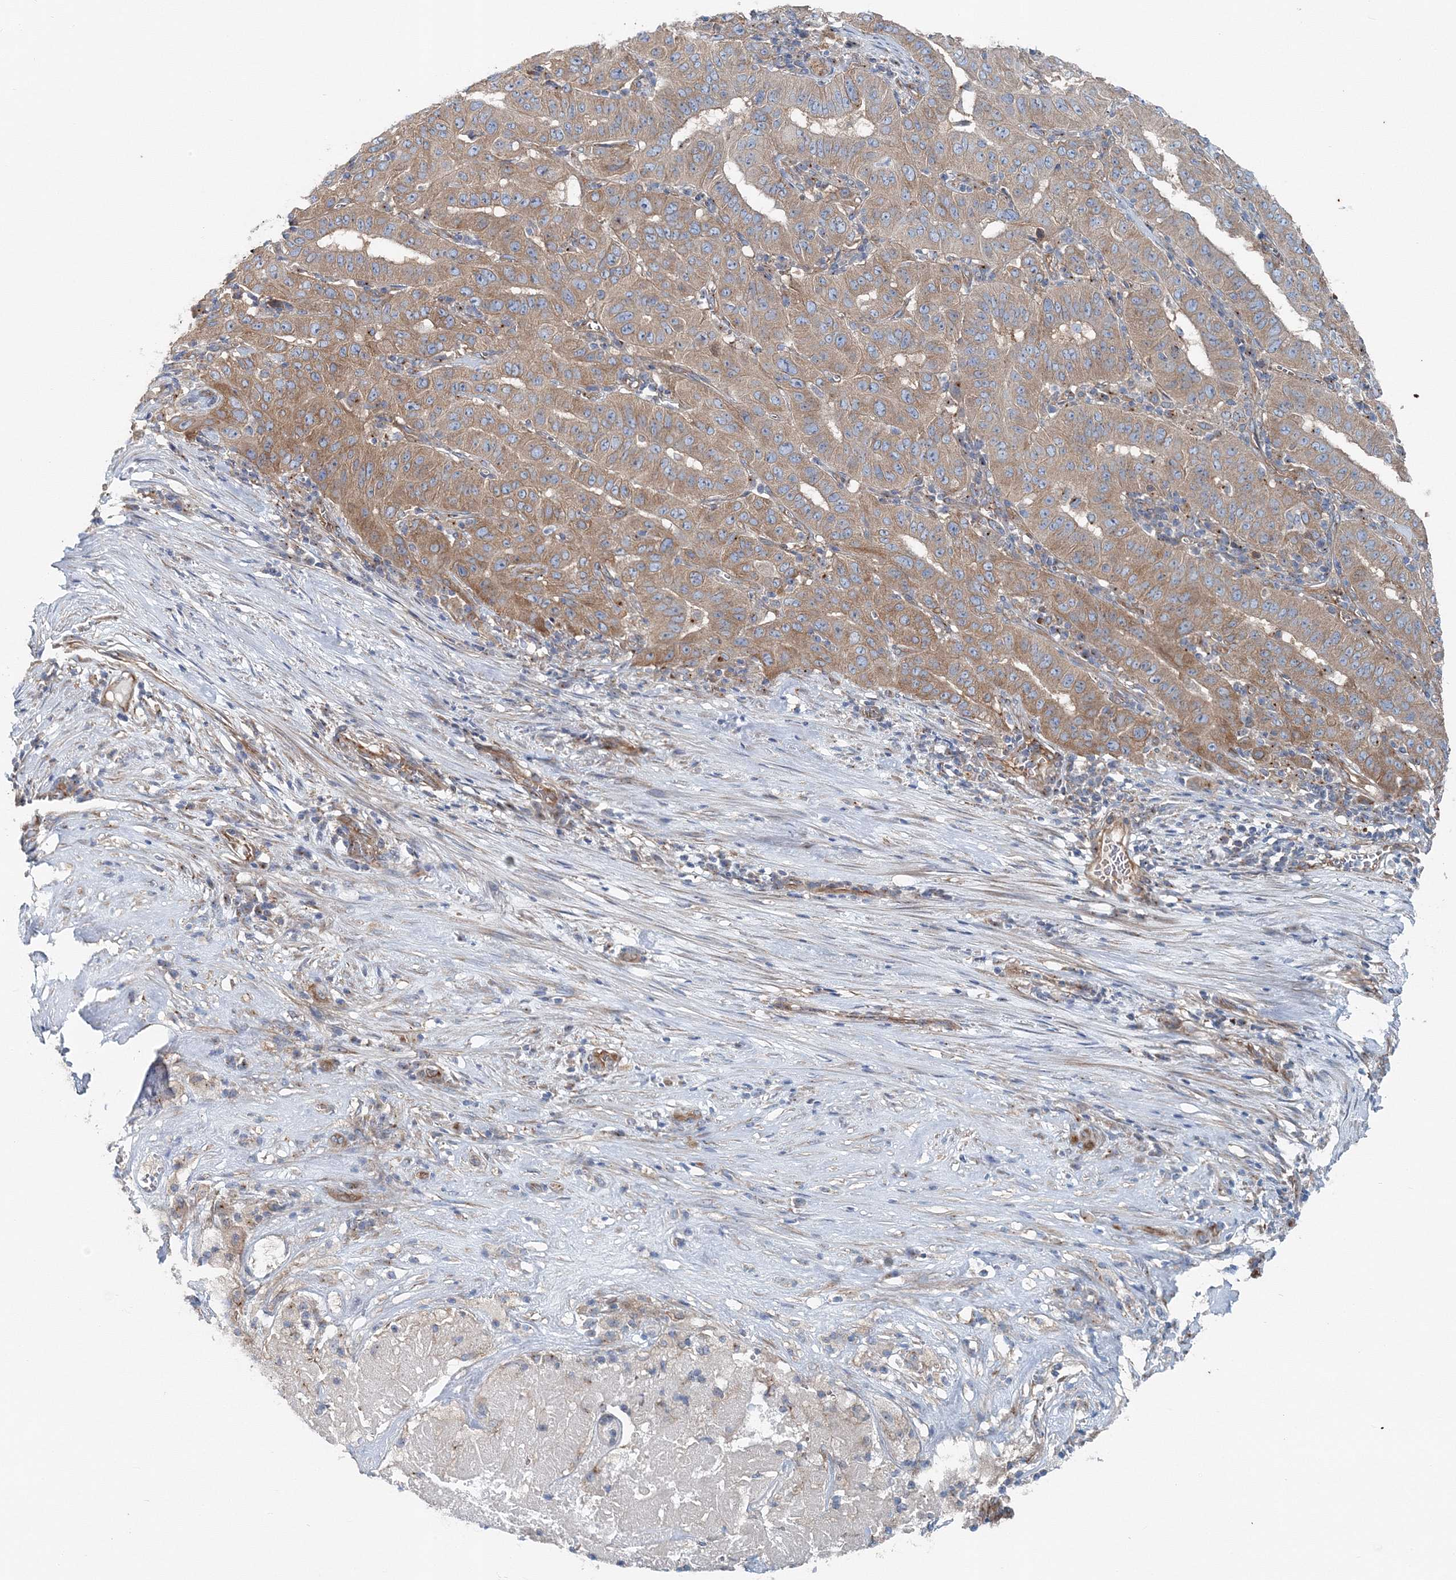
{"staining": {"intensity": "moderate", "quantity": ">75%", "location": "cytoplasmic/membranous"}, "tissue": "pancreatic cancer", "cell_type": "Tumor cells", "image_type": "cancer", "snomed": [{"axis": "morphology", "description": "Adenocarcinoma, NOS"}, {"axis": "topography", "description": "Pancreas"}], "caption": "Immunohistochemistry (IHC) of human pancreatic cancer (adenocarcinoma) demonstrates medium levels of moderate cytoplasmic/membranous expression in about >75% of tumor cells. (Stains: DAB (3,3'-diaminobenzidine) in brown, nuclei in blue, Microscopy: brightfield microscopy at high magnification).", "gene": "MPHOSPH9", "patient": {"sex": "male", "age": 63}}